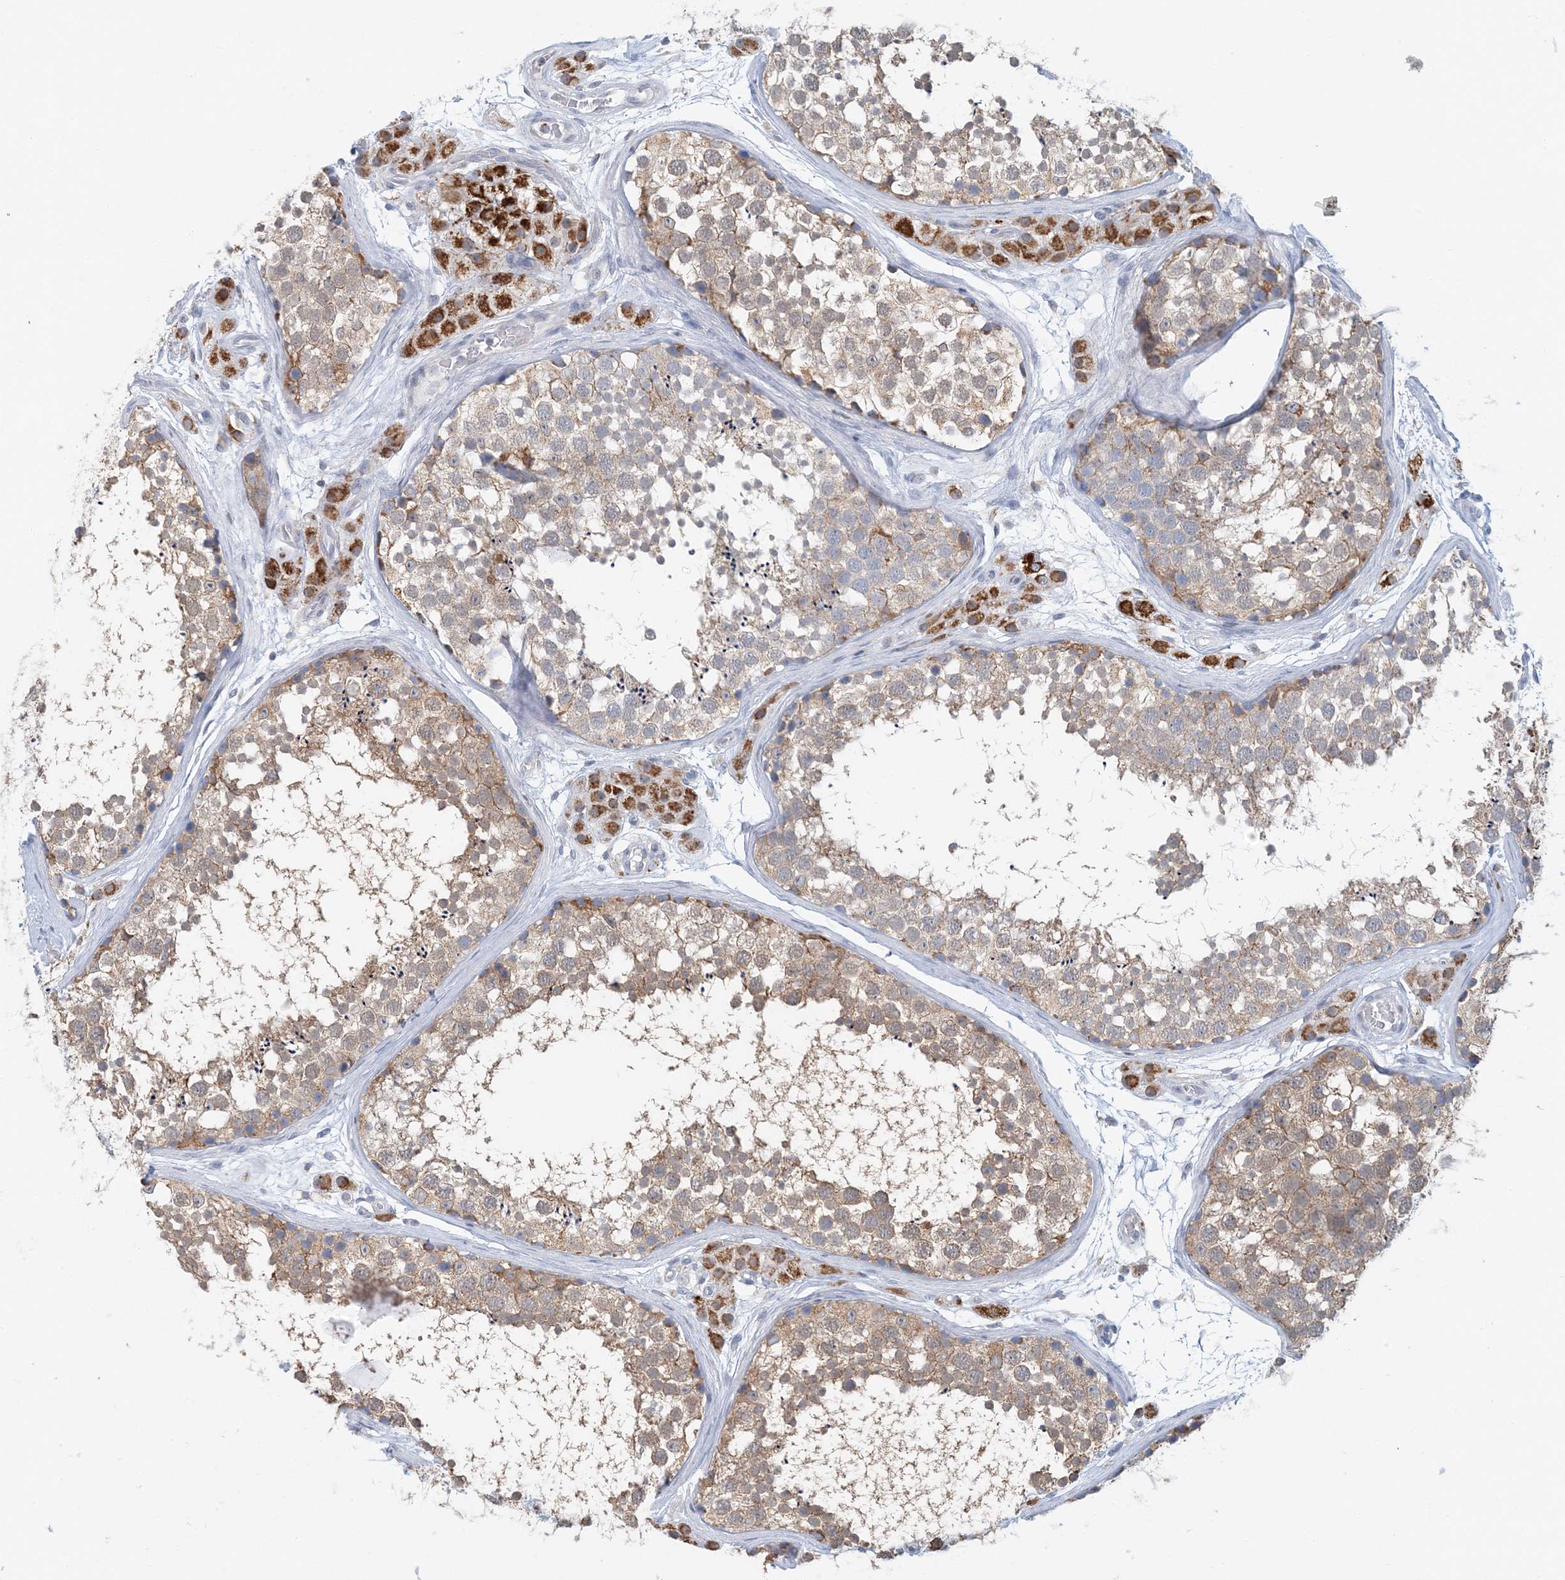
{"staining": {"intensity": "moderate", "quantity": ">75%", "location": "cytoplasmic/membranous"}, "tissue": "testis", "cell_type": "Cells in seminiferous ducts", "image_type": "normal", "snomed": [{"axis": "morphology", "description": "Normal tissue, NOS"}, {"axis": "topography", "description": "Testis"}], "caption": "Immunohistochemistry (IHC) of benign testis reveals medium levels of moderate cytoplasmic/membranous expression in approximately >75% of cells in seminiferous ducts.", "gene": "BDH1", "patient": {"sex": "male", "age": 56}}